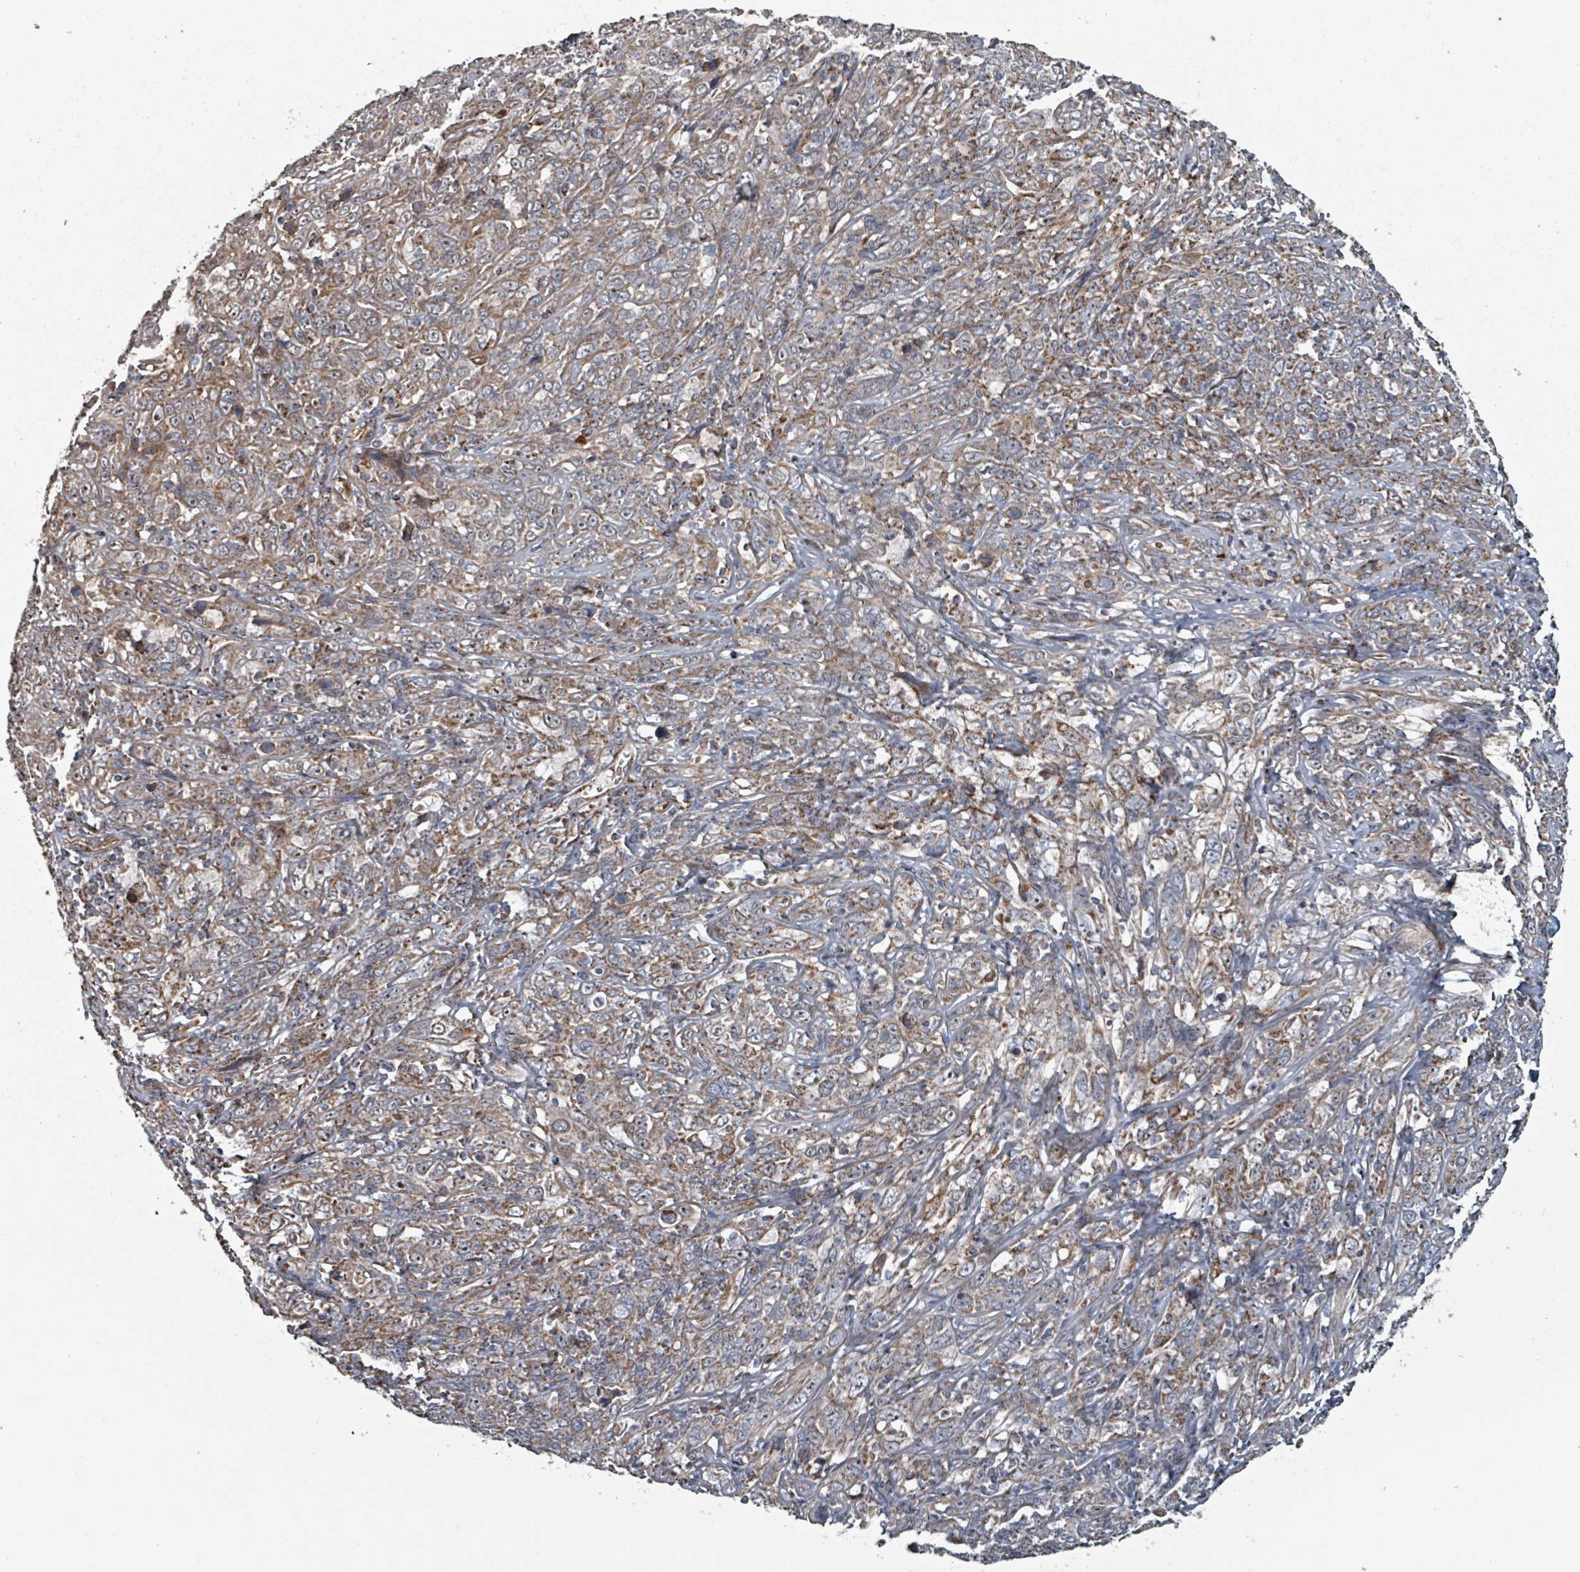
{"staining": {"intensity": "moderate", "quantity": "25%-75%", "location": "cytoplasmic/membranous"}, "tissue": "cervical cancer", "cell_type": "Tumor cells", "image_type": "cancer", "snomed": [{"axis": "morphology", "description": "Squamous cell carcinoma, NOS"}, {"axis": "topography", "description": "Cervix"}], "caption": "Squamous cell carcinoma (cervical) was stained to show a protein in brown. There is medium levels of moderate cytoplasmic/membranous expression in approximately 25%-75% of tumor cells. Using DAB (3,3'-diaminobenzidine) (brown) and hematoxylin (blue) stains, captured at high magnification using brightfield microscopy.", "gene": "MRPL4", "patient": {"sex": "female", "age": 46}}